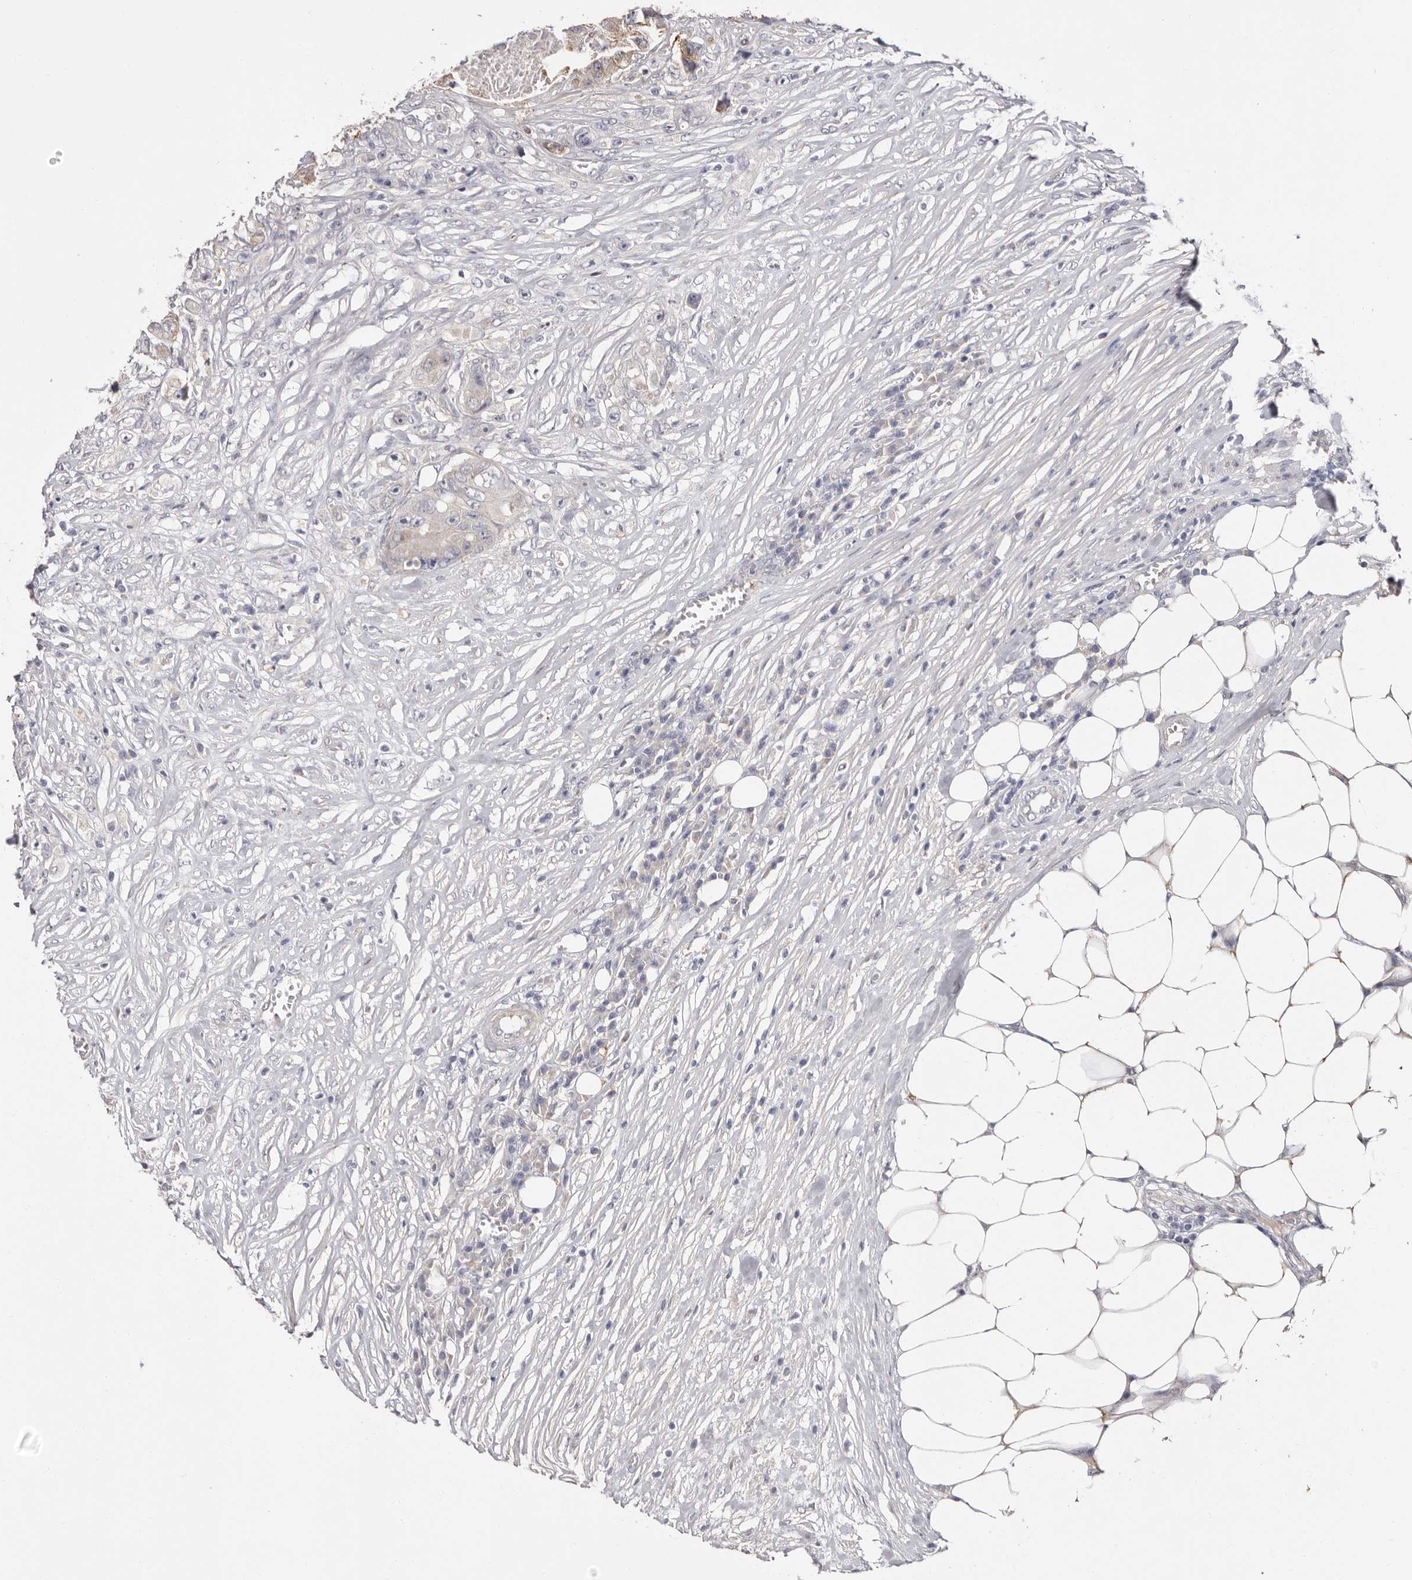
{"staining": {"intensity": "moderate", "quantity": "<25%", "location": "cytoplasmic/membranous"}, "tissue": "colorectal cancer", "cell_type": "Tumor cells", "image_type": "cancer", "snomed": [{"axis": "morphology", "description": "Adenocarcinoma, NOS"}, {"axis": "topography", "description": "Colon"}], "caption": "IHC staining of adenocarcinoma (colorectal), which exhibits low levels of moderate cytoplasmic/membranous positivity in approximately <25% of tumor cells indicating moderate cytoplasmic/membranous protein positivity. The staining was performed using DAB (brown) for protein detection and nuclei were counterstained in hematoxylin (blue).", "gene": "LMLN", "patient": {"sex": "female", "age": 46}}